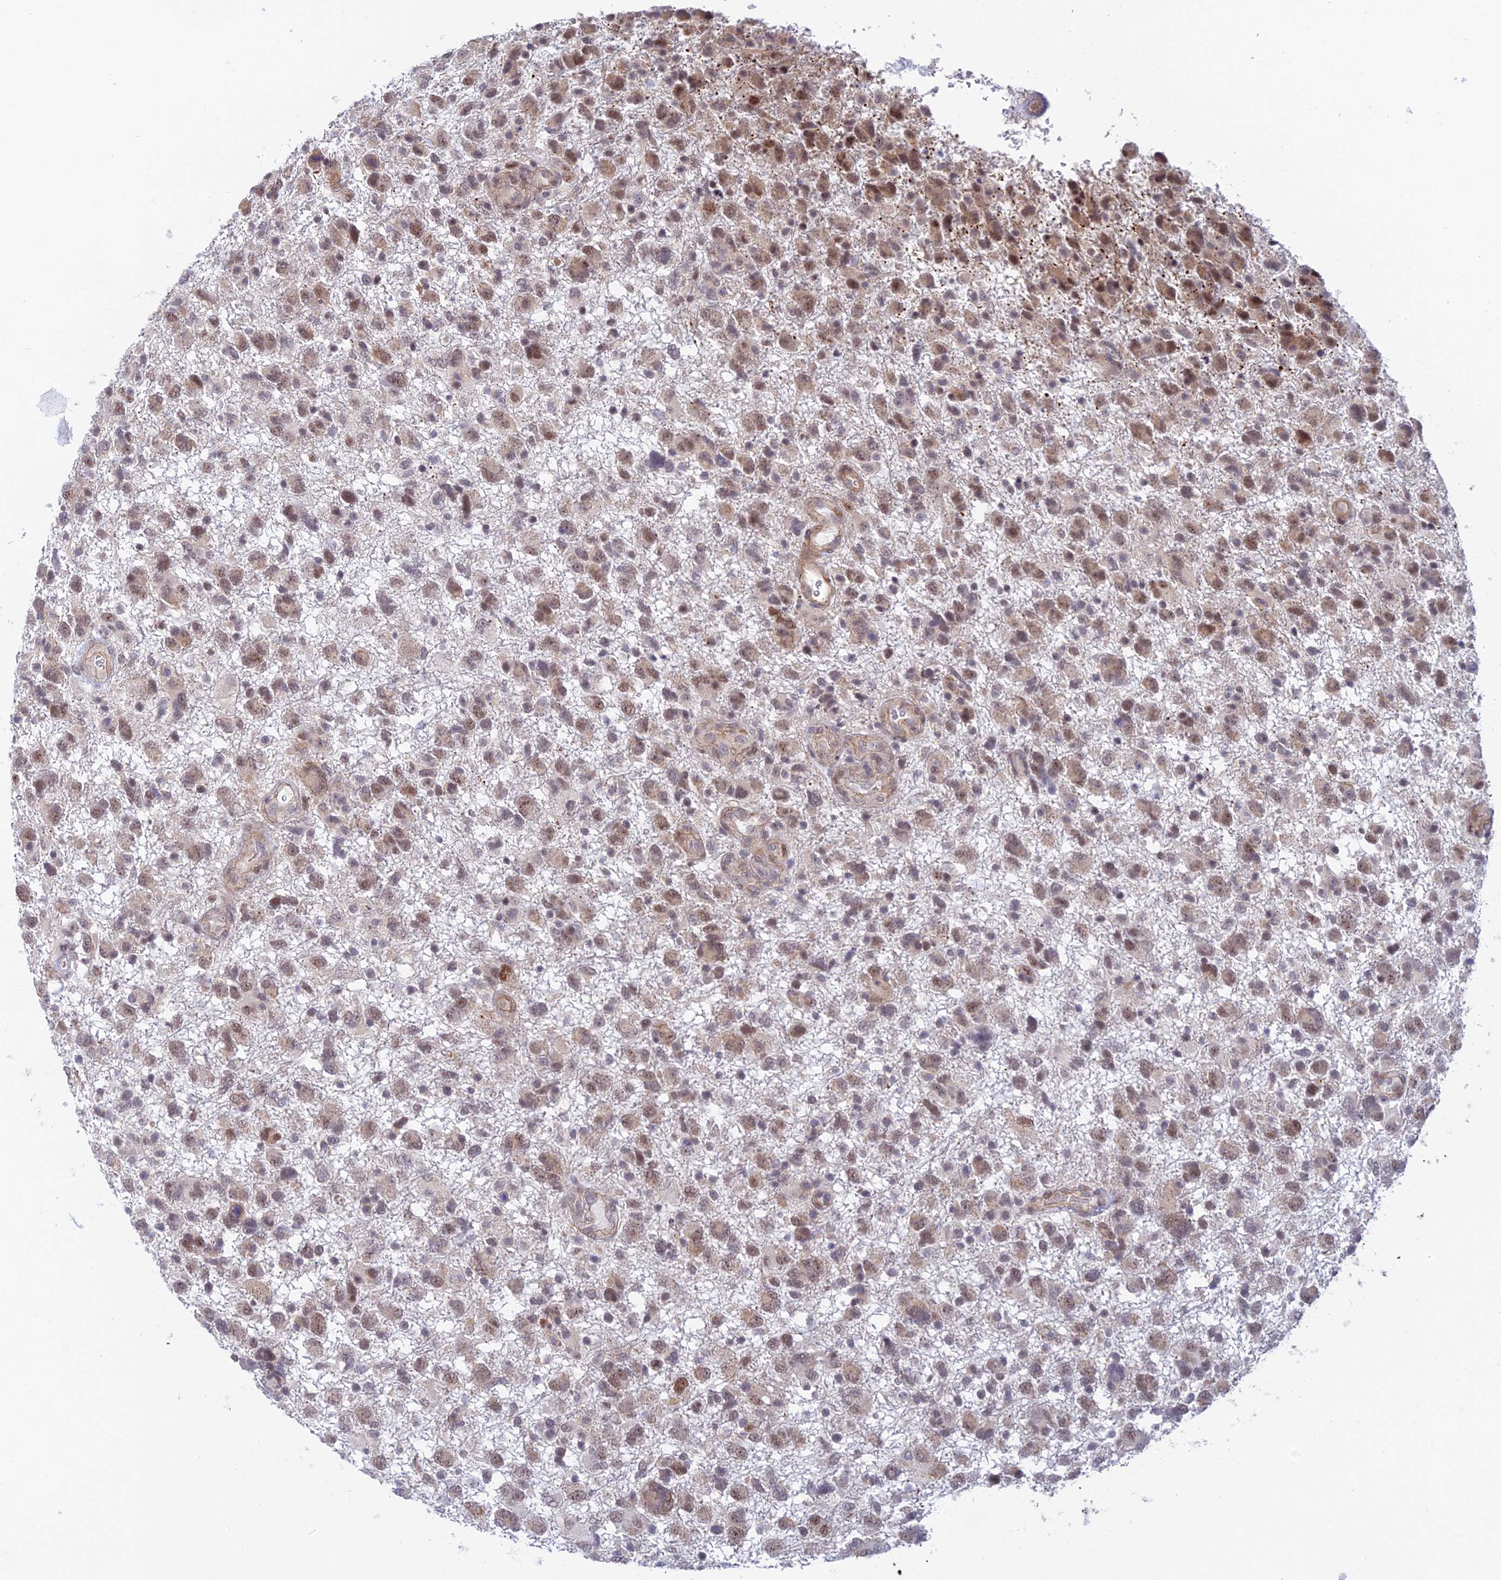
{"staining": {"intensity": "moderate", "quantity": ">75%", "location": "nuclear"}, "tissue": "glioma", "cell_type": "Tumor cells", "image_type": "cancer", "snomed": [{"axis": "morphology", "description": "Glioma, malignant, High grade"}, {"axis": "topography", "description": "Brain"}], "caption": "Immunohistochemical staining of glioma exhibits moderate nuclear protein expression in approximately >75% of tumor cells.", "gene": "CFAP92", "patient": {"sex": "male", "age": 61}}